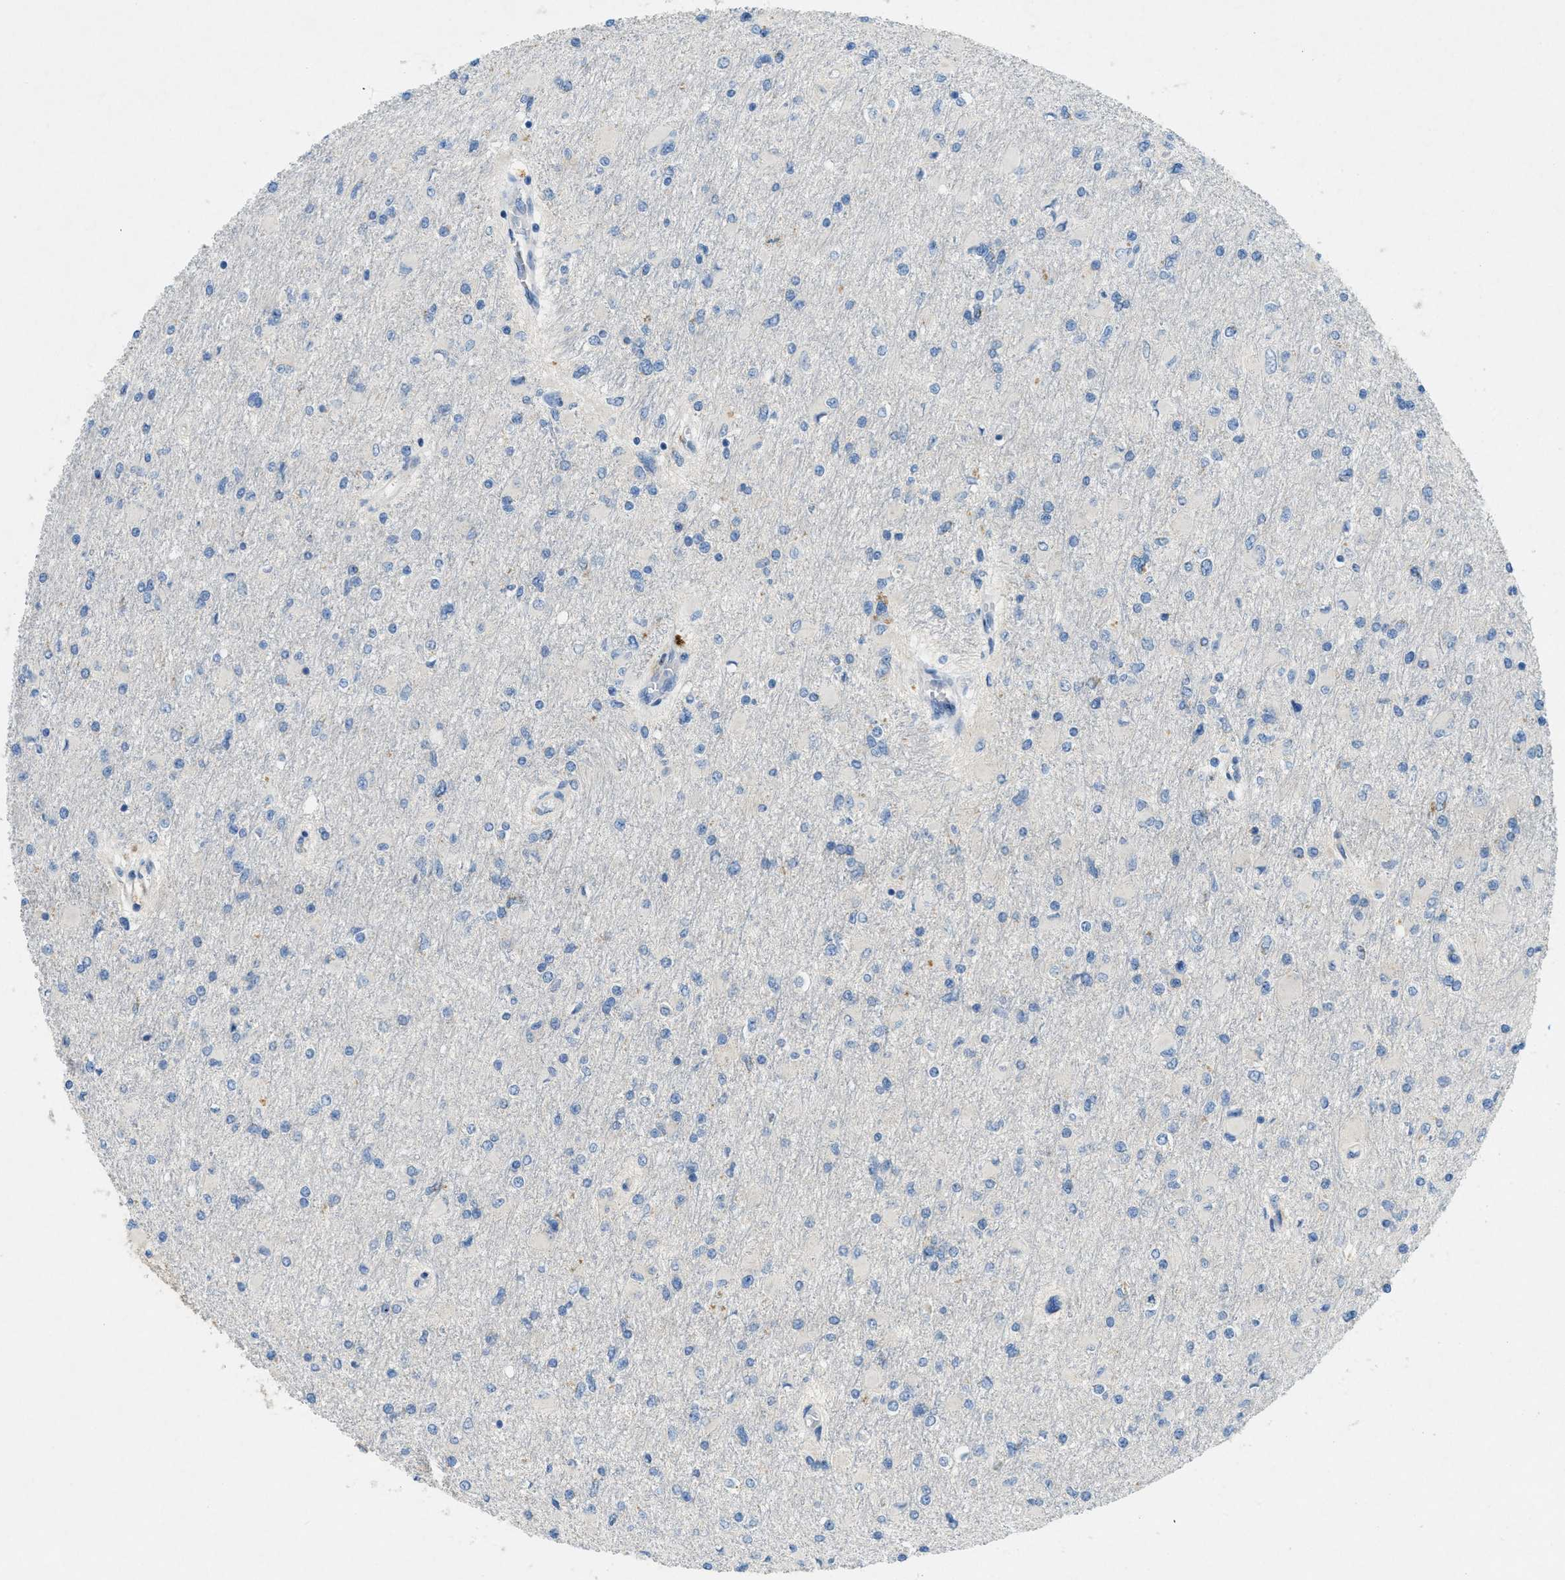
{"staining": {"intensity": "weak", "quantity": "25%-75%", "location": "cytoplasmic/membranous"}, "tissue": "glioma", "cell_type": "Tumor cells", "image_type": "cancer", "snomed": [{"axis": "morphology", "description": "Glioma, malignant, High grade"}, {"axis": "topography", "description": "Cerebral cortex"}], "caption": "Immunohistochemistry image of glioma stained for a protein (brown), which displays low levels of weak cytoplasmic/membranous staining in approximately 25%-75% of tumor cells.", "gene": "CYGB", "patient": {"sex": "female", "age": 36}}